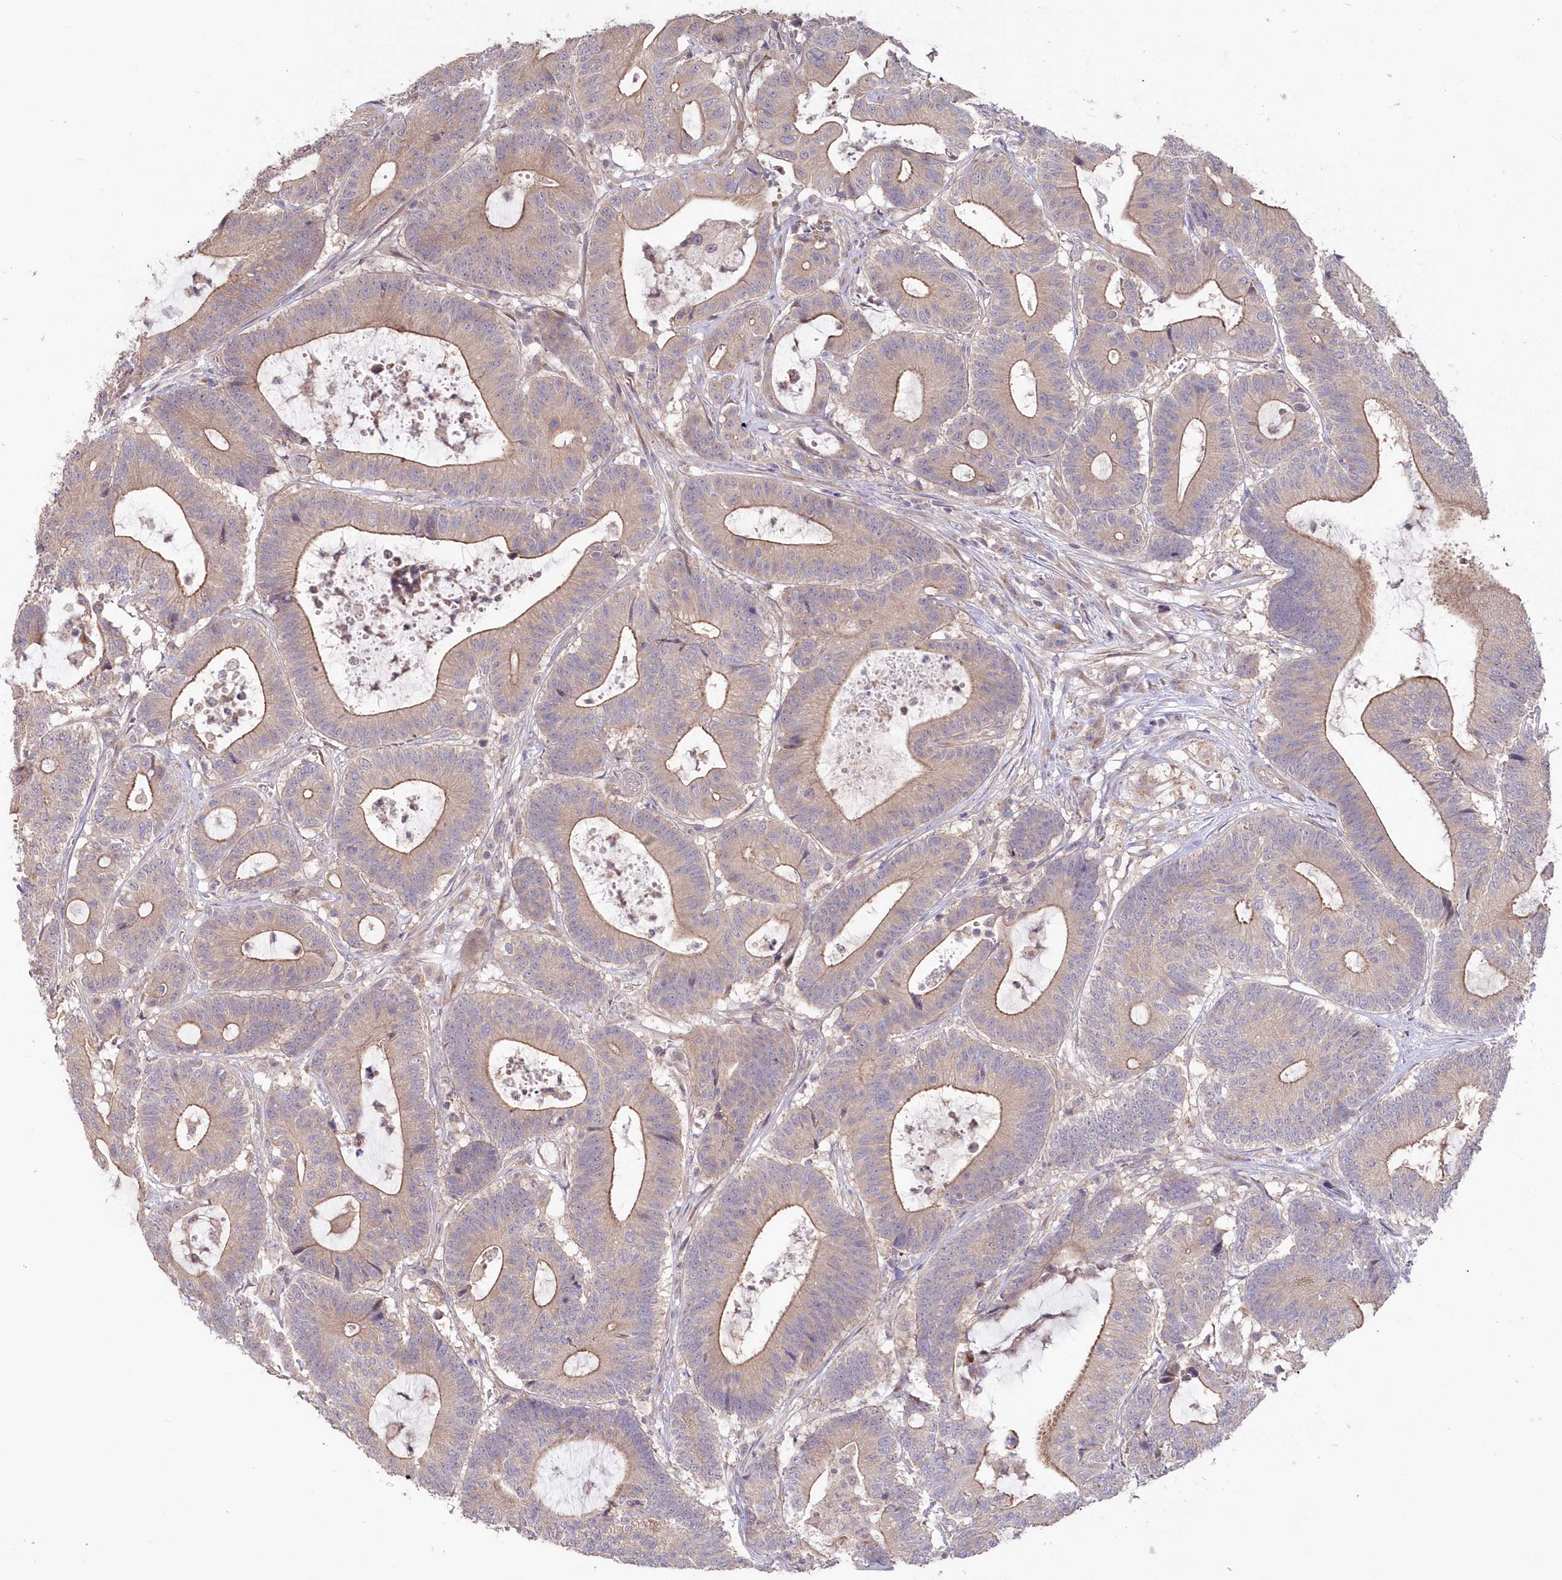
{"staining": {"intensity": "weak", "quantity": "25%-75%", "location": "cytoplasmic/membranous"}, "tissue": "colorectal cancer", "cell_type": "Tumor cells", "image_type": "cancer", "snomed": [{"axis": "morphology", "description": "Adenocarcinoma, NOS"}, {"axis": "topography", "description": "Colon"}], "caption": "This image reveals immunohistochemistry staining of human colorectal cancer (adenocarcinoma), with low weak cytoplasmic/membranous staining in about 25%-75% of tumor cells.", "gene": "TBCA", "patient": {"sex": "female", "age": 84}}